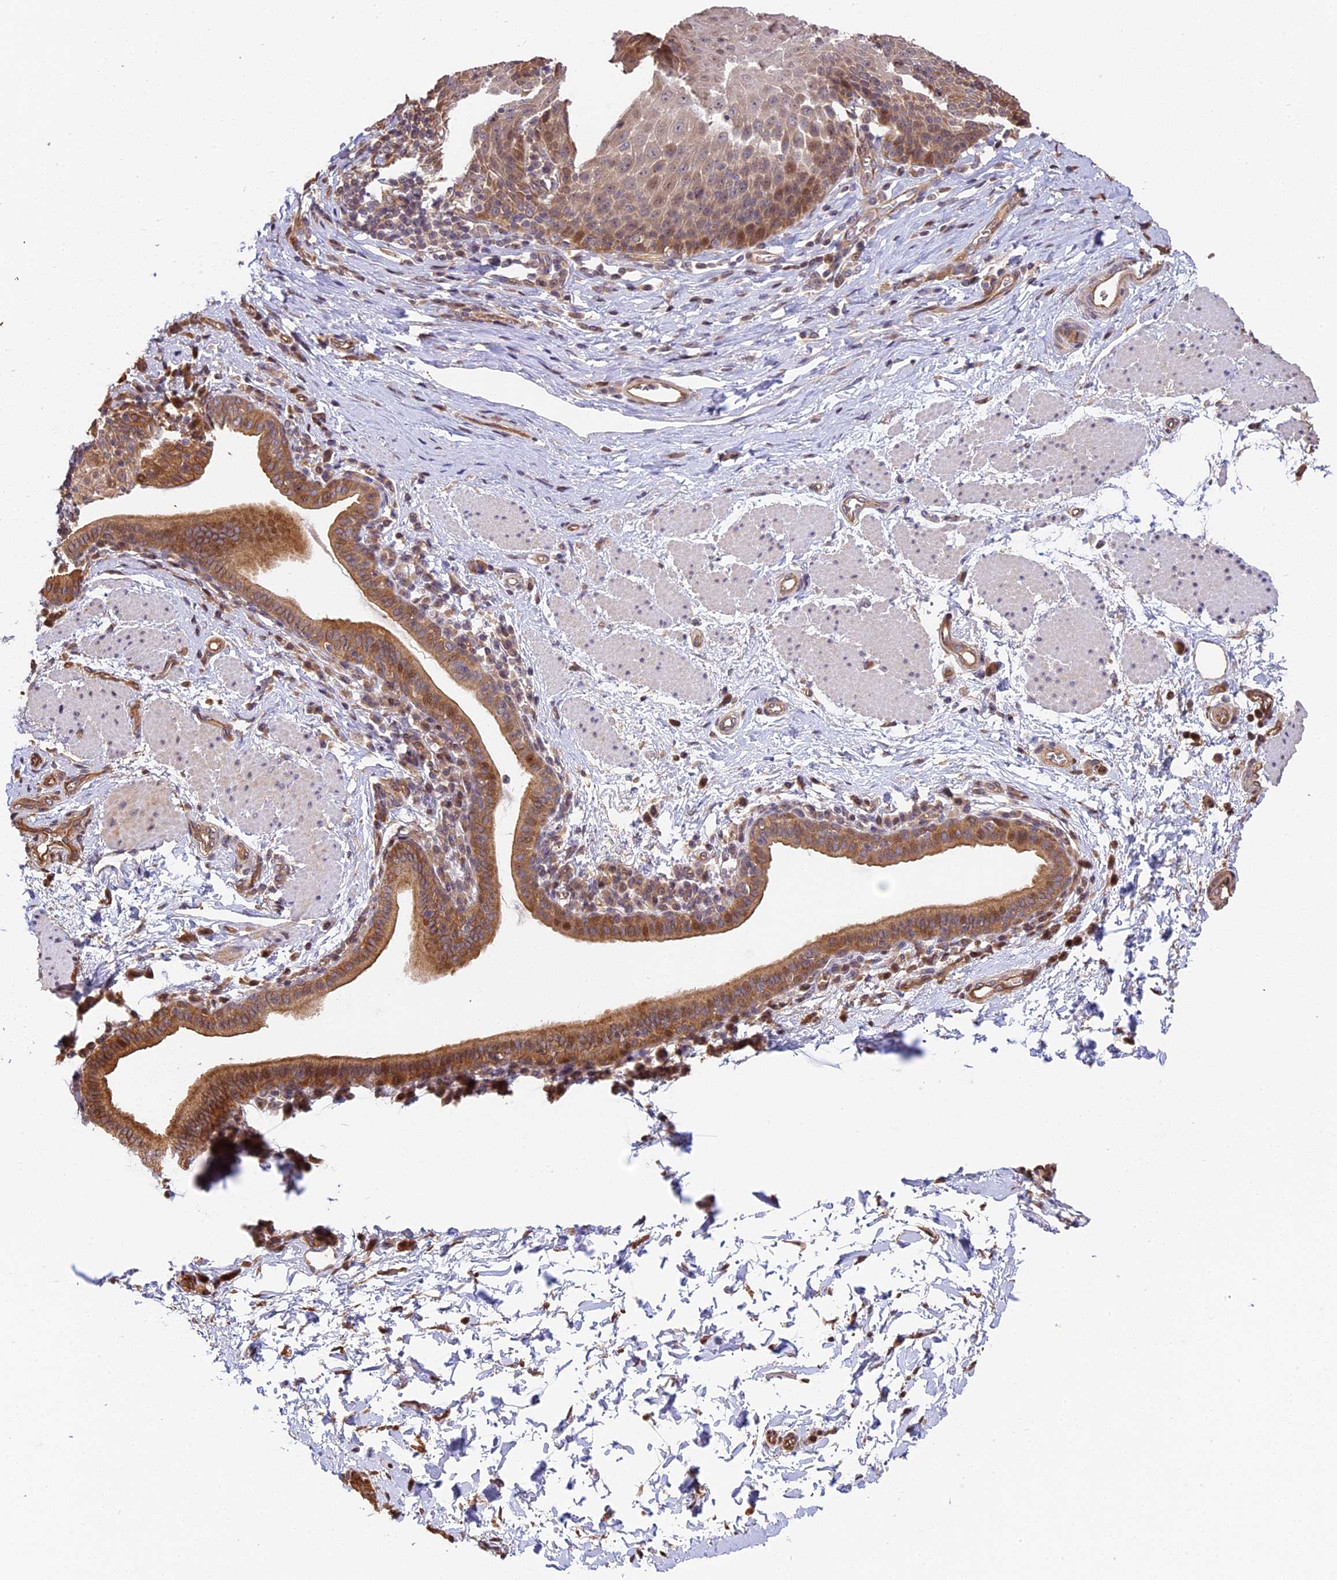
{"staining": {"intensity": "moderate", "quantity": "25%-75%", "location": "cytoplasmic/membranous"}, "tissue": "esophagus", "cell_type": "Squamous epithelial cells", "image_type": "normal", "snomed": [{"axis": "morphology", "description": "Normal tissue, NOS"}, {"axis": "topography", "description": "Esophagus"}], "caption": "Esophagus stained with a brown dye shows moderate cytoplasmic/membranous positive expression in approximately 25%-75% of squamous epithelial cells.", "gene": "PPP1R37", "patient": {"sex": "female", "age": 61}}